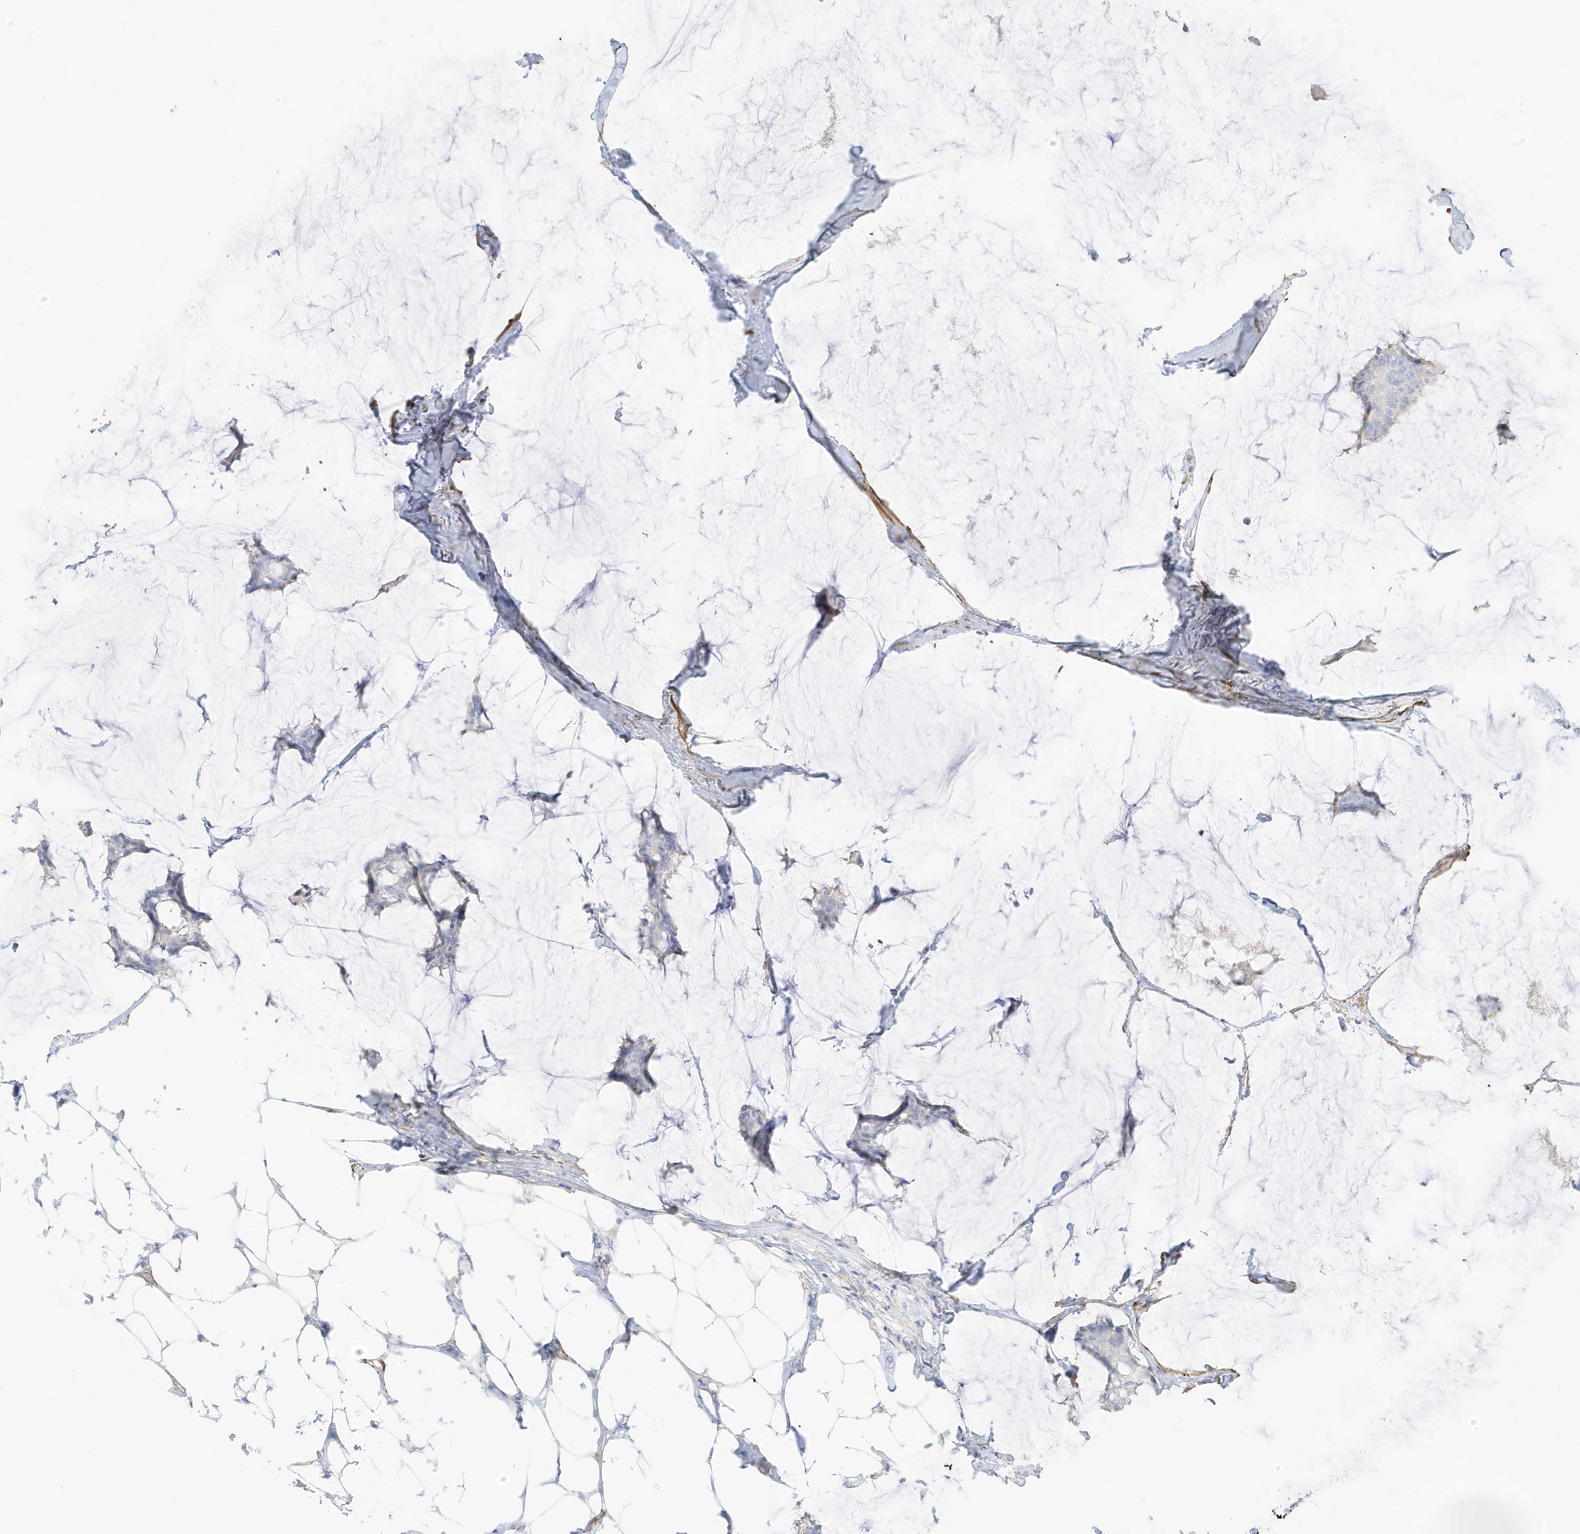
{"staining": {"intensity": "negative", "quantity": "none", "location": "none"}, "tissue": "breast cancer", "cell_type": "Tumor cells", "image_type": "cancer", "snomed": [{"axis": "morphology", "description": "Duct carcinoma"}, {"axis": "topography", "description": "Breast"}], "caption": "Tumor cells show no significant expression in invasive ductal carcinoma (breast). Nuclei are stained in blue.", "gene": "SLC22A13", "patient": {"sex": "female", "age": 93}}